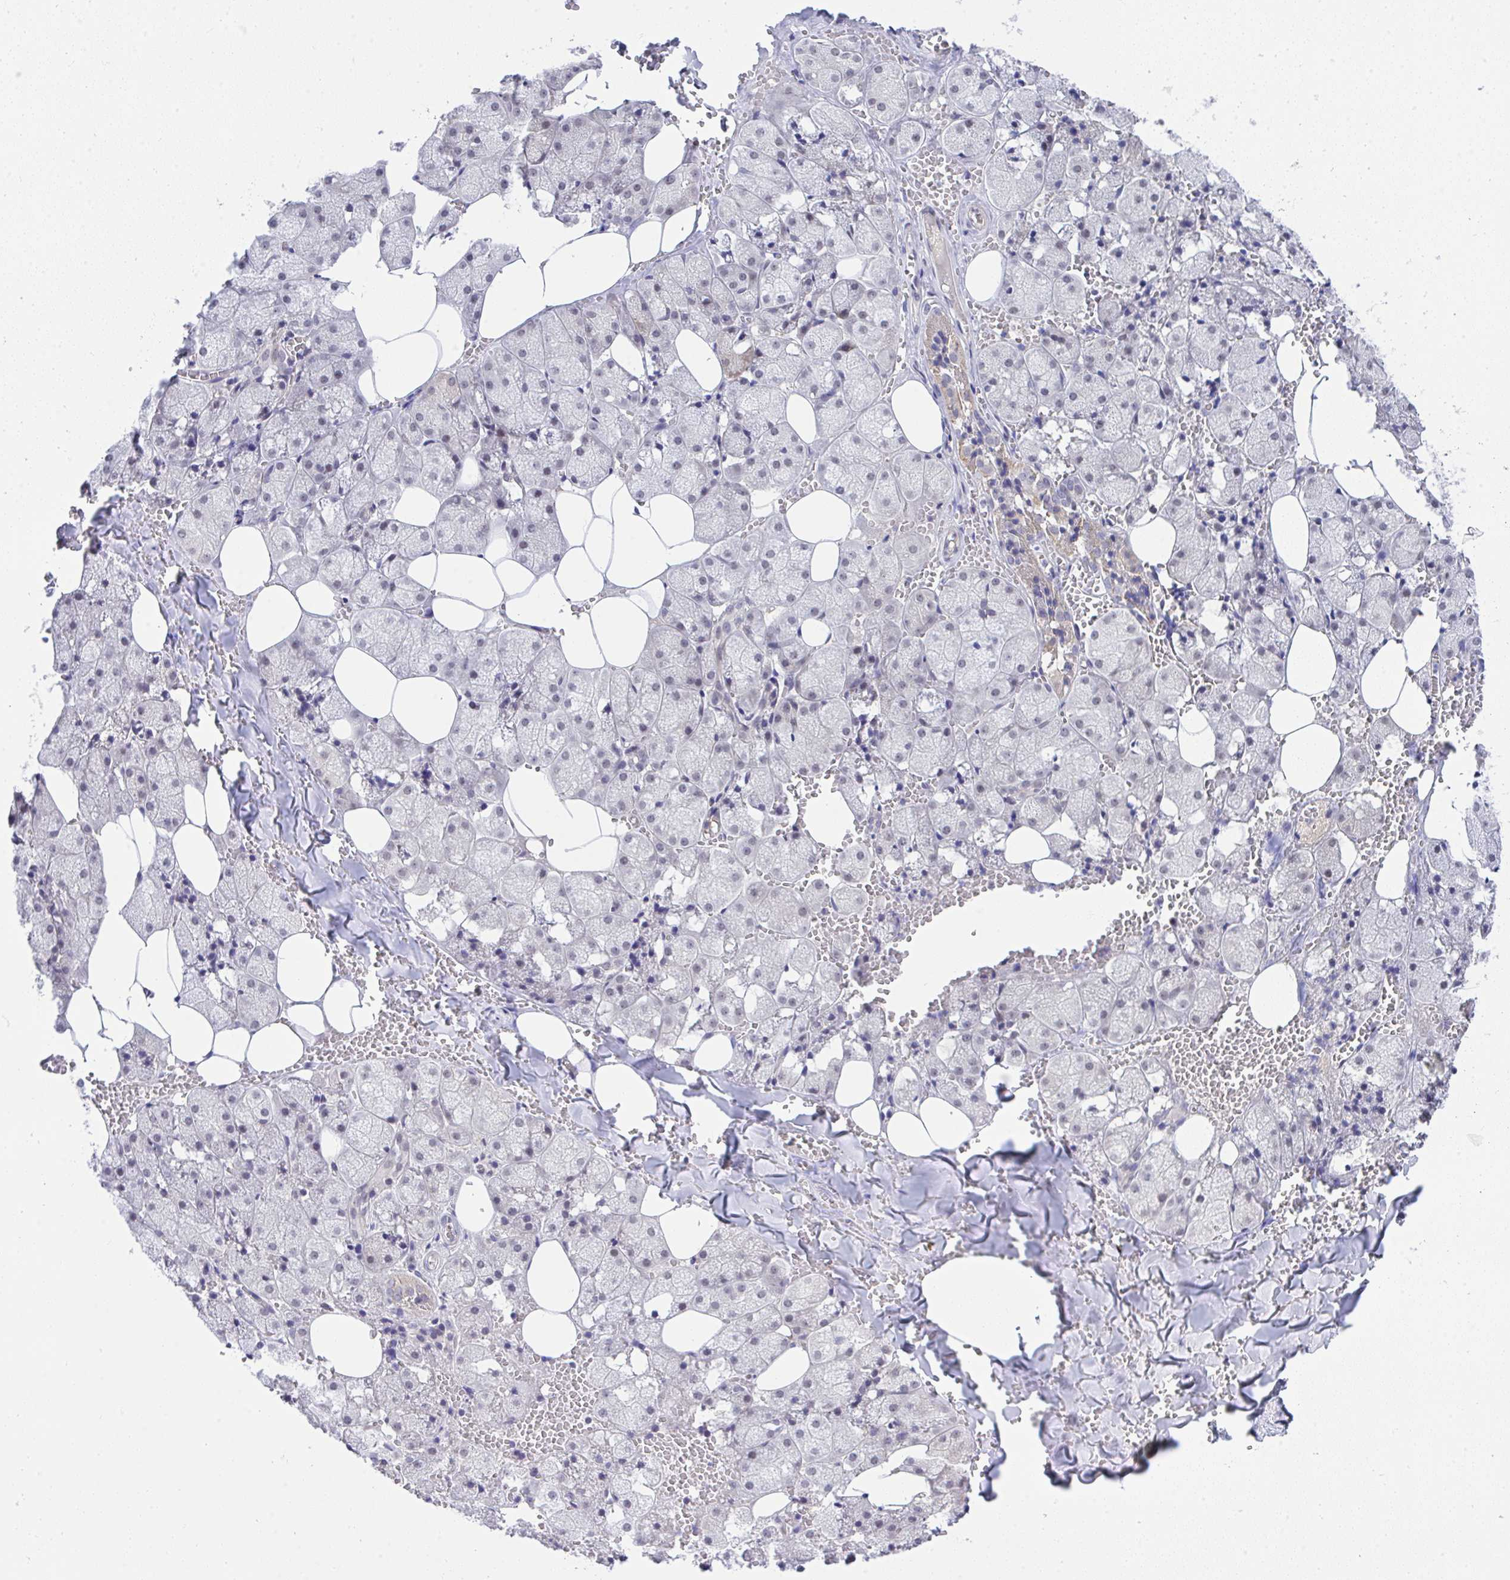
{"staining": {"intensity": "moderate", "quantity": "<25%", "location": "cytoplasmic/membranous"}, "tissue": "salivary gland", "cell_type": "Glandular cells", "image_type": "normal", "snomed": [{"axis": "morphology", "description": "Normal tissue, NOS"}, {"axis": "topography", "description": "Salivary gland"}, {"axis": "topography", "description": "Peripheral nerve tissue"}], "caption": "A brown stain shows moderate cytoplasmic/membranous staining of a protein in glandular cells of unremarkable human salivary gland.", "gene": "C9orf64", "patient": {"sex": "male", "age": 38}}